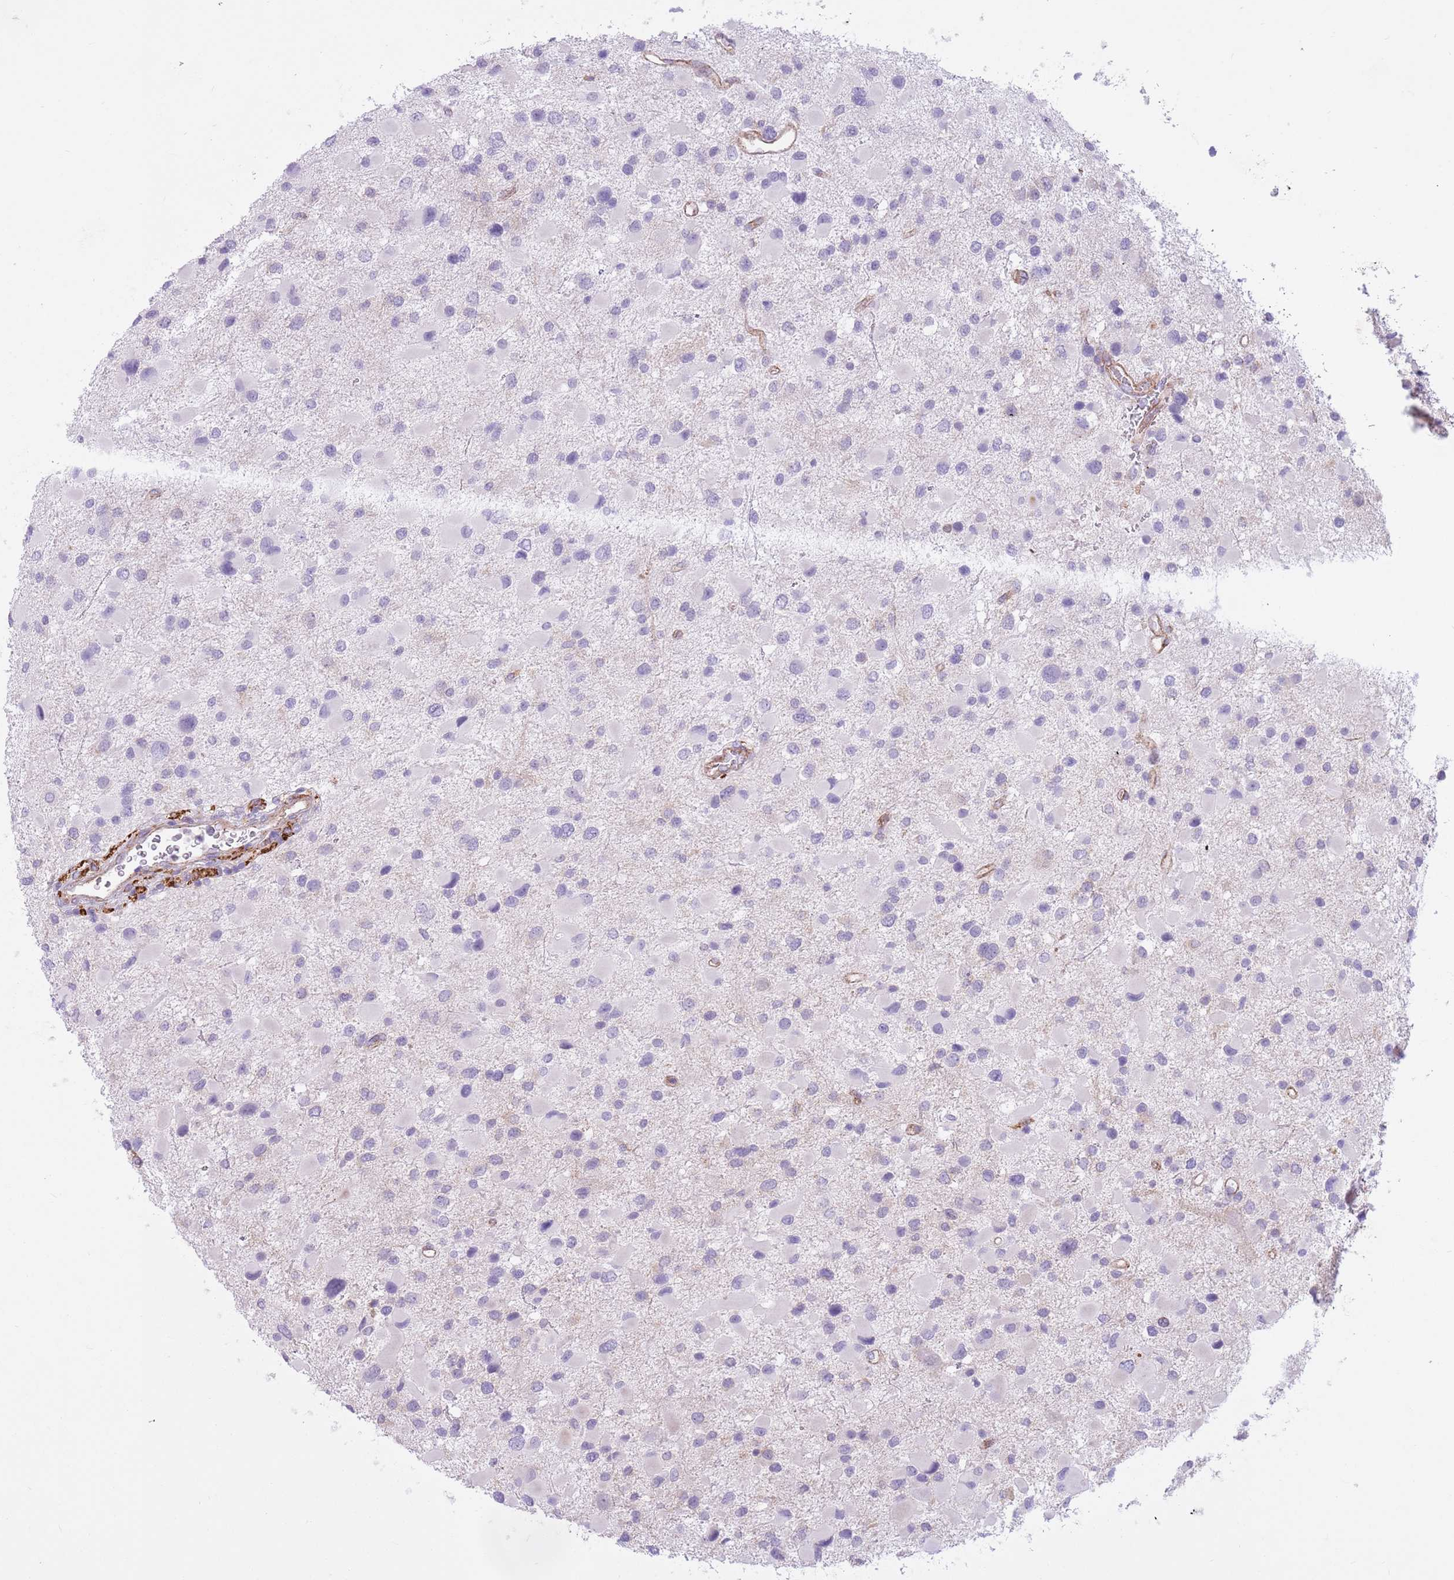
{"staining": {"intensity": "negative", "quantity": "none", "location": "none"}, "tissue": "glioma", "cell_type": "Tumor cells", "image_type": "cancer", "snomed": [{"axis": "morphology", "description": "Glioma, malignant, Low grade"}, {"axis": "topography", "description": "Brain"}], "caption": "Tumor cells are negative for brown protein staining in glioma.", "gene": "SNX6", "patient": {"sex": "female", "age": 32}}